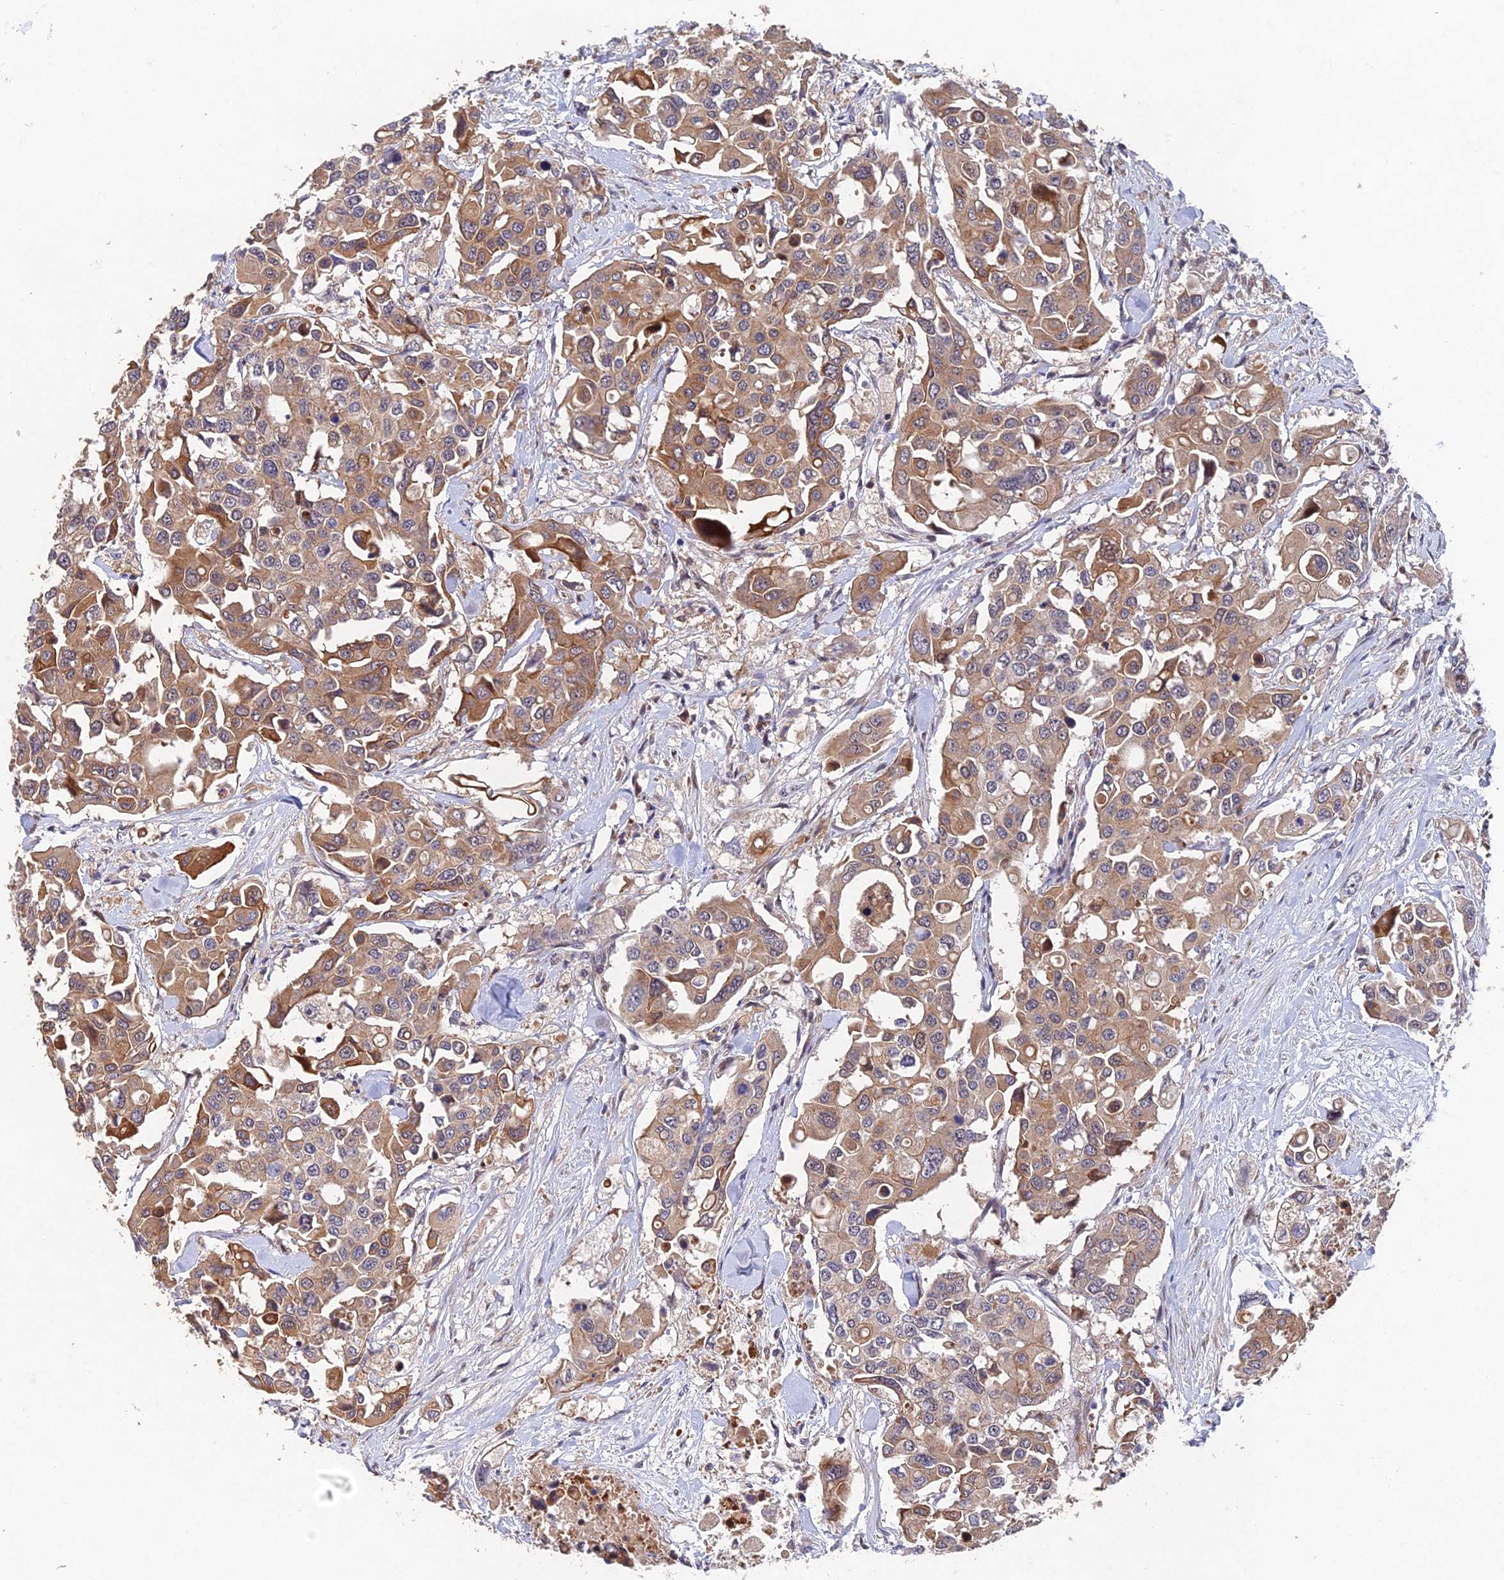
{"staining": {"intensity": "moderate", "quantity": "25%-75%", "location": "cytoplasmic/membranous"}, "tissue": "colorectal cancer", "cell_type": "Tumor cells", "image_type": "cancer", "snomed": [{"axis": "morphology", "description": "Adenocarcinoma, NOS"}, {"axis": "topography", "description": "Colon"}], "caption": "Moderate cytoplasmic/membranous protein staining is present in approximately 25%-75% of tumor cells in adenocarcinoma (colorectal). The protein is shown in brown color, while the nuclei are stained blue.", "gene": "NSMCE1", "patient": {"sex": "male", "age": 77}}